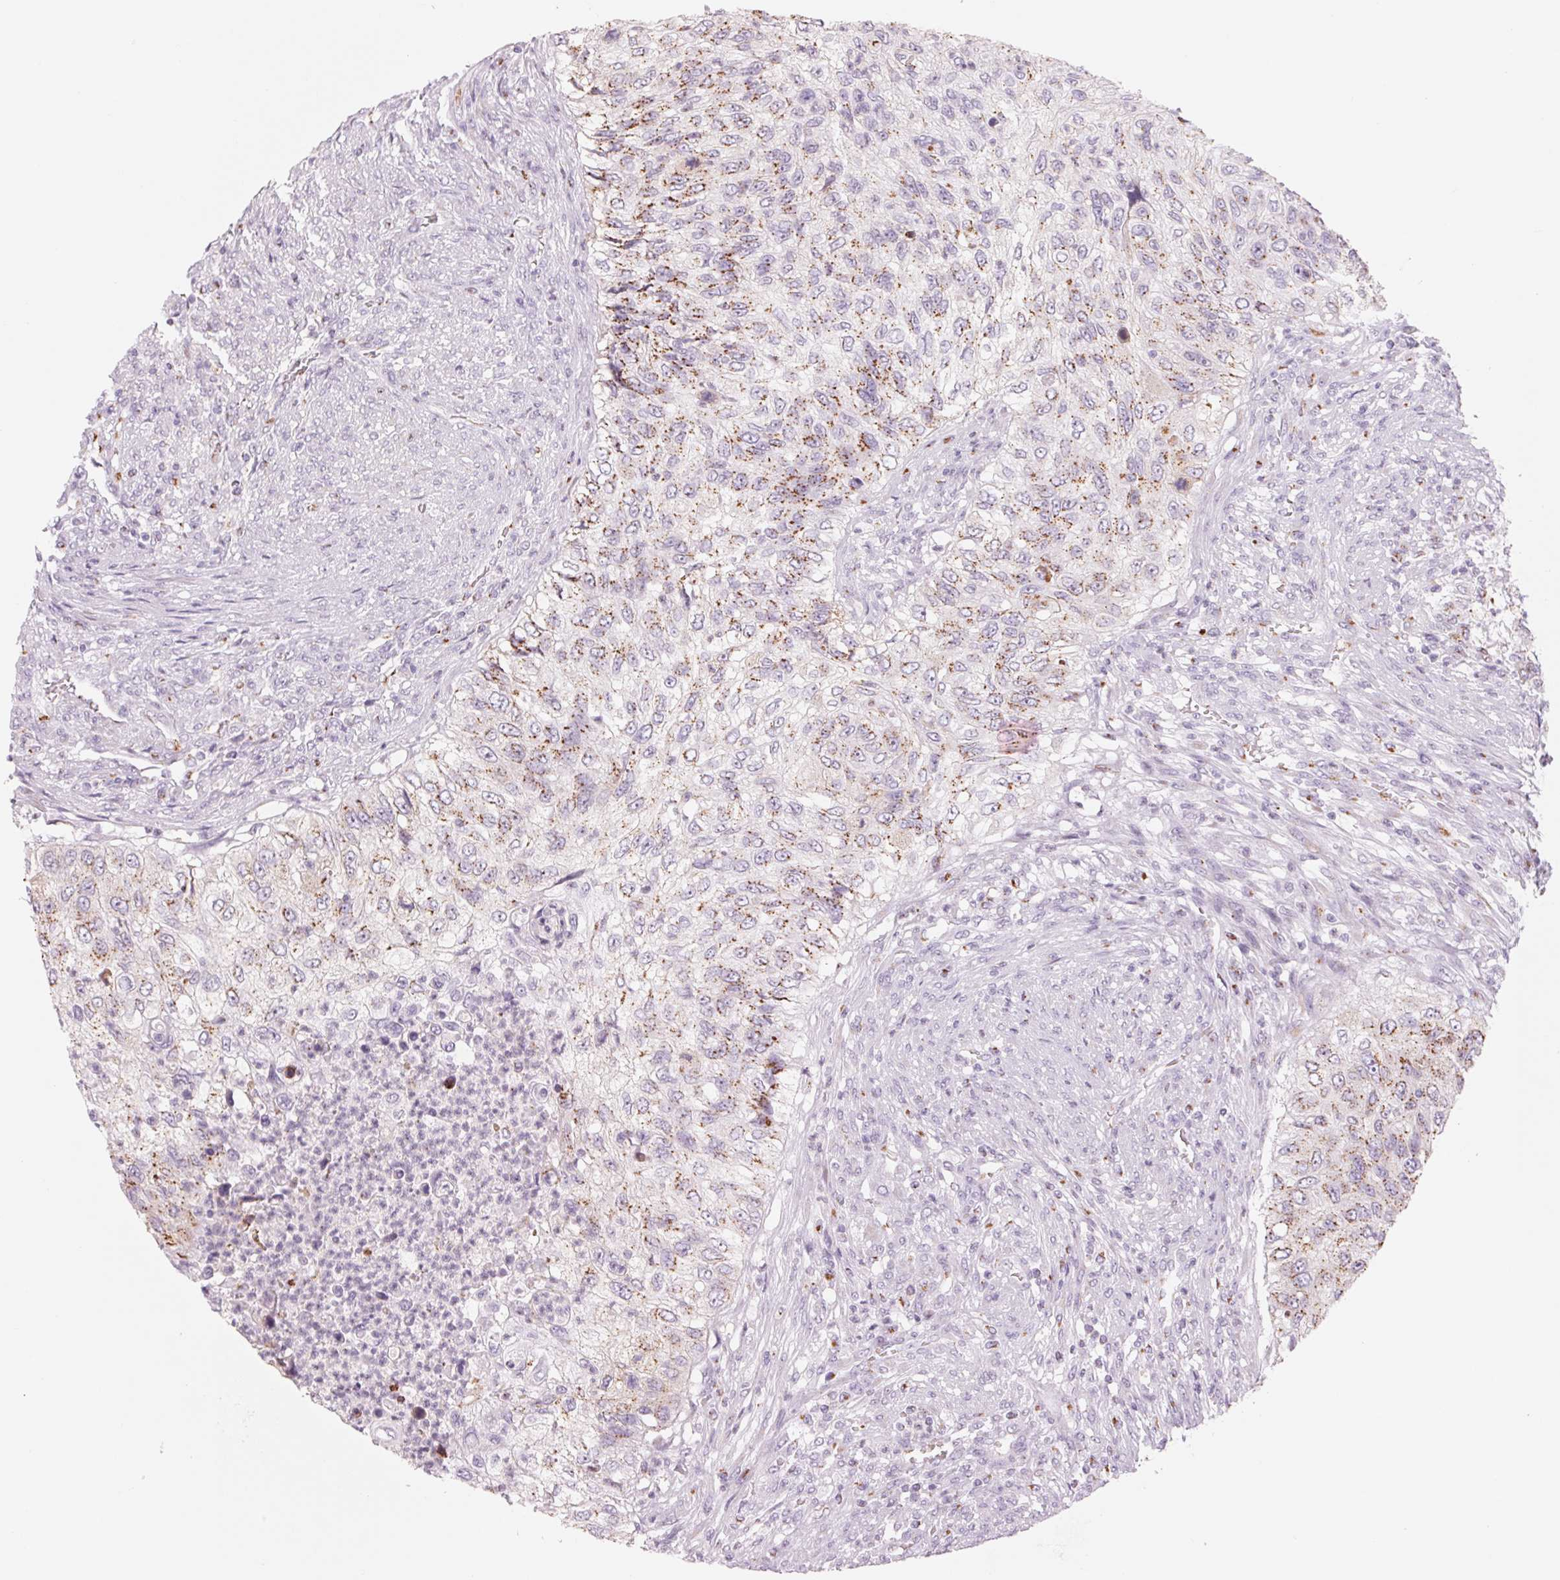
{"staining": {"intensity": "moderate", "quantity": ">75%", "location": "cytoplasmic/membranous"}, "tissue": "urothelial cancer", "cell_type": "Tumor cells", "image_type": "cancer", "snomed": [{"axis": "morphology", "description": "Urothelial carcinoma, High grade"}, {"axis": "topography", "description": "Urinary bladder"}], "caption": "Immunohistochemistry (IHC) histopathology image of neoplastic tissue: human high-grade urothelial carcinoma stained using immunohistochemistry reveals medium levels of moderate protein expression localized specifically in the cytoplasmic/membranous of tumor cells, appearing as a cytoplasmic/membranous brown color.", "gene": "GALNT7", "patient": {"sex": "female", "age": 60}}